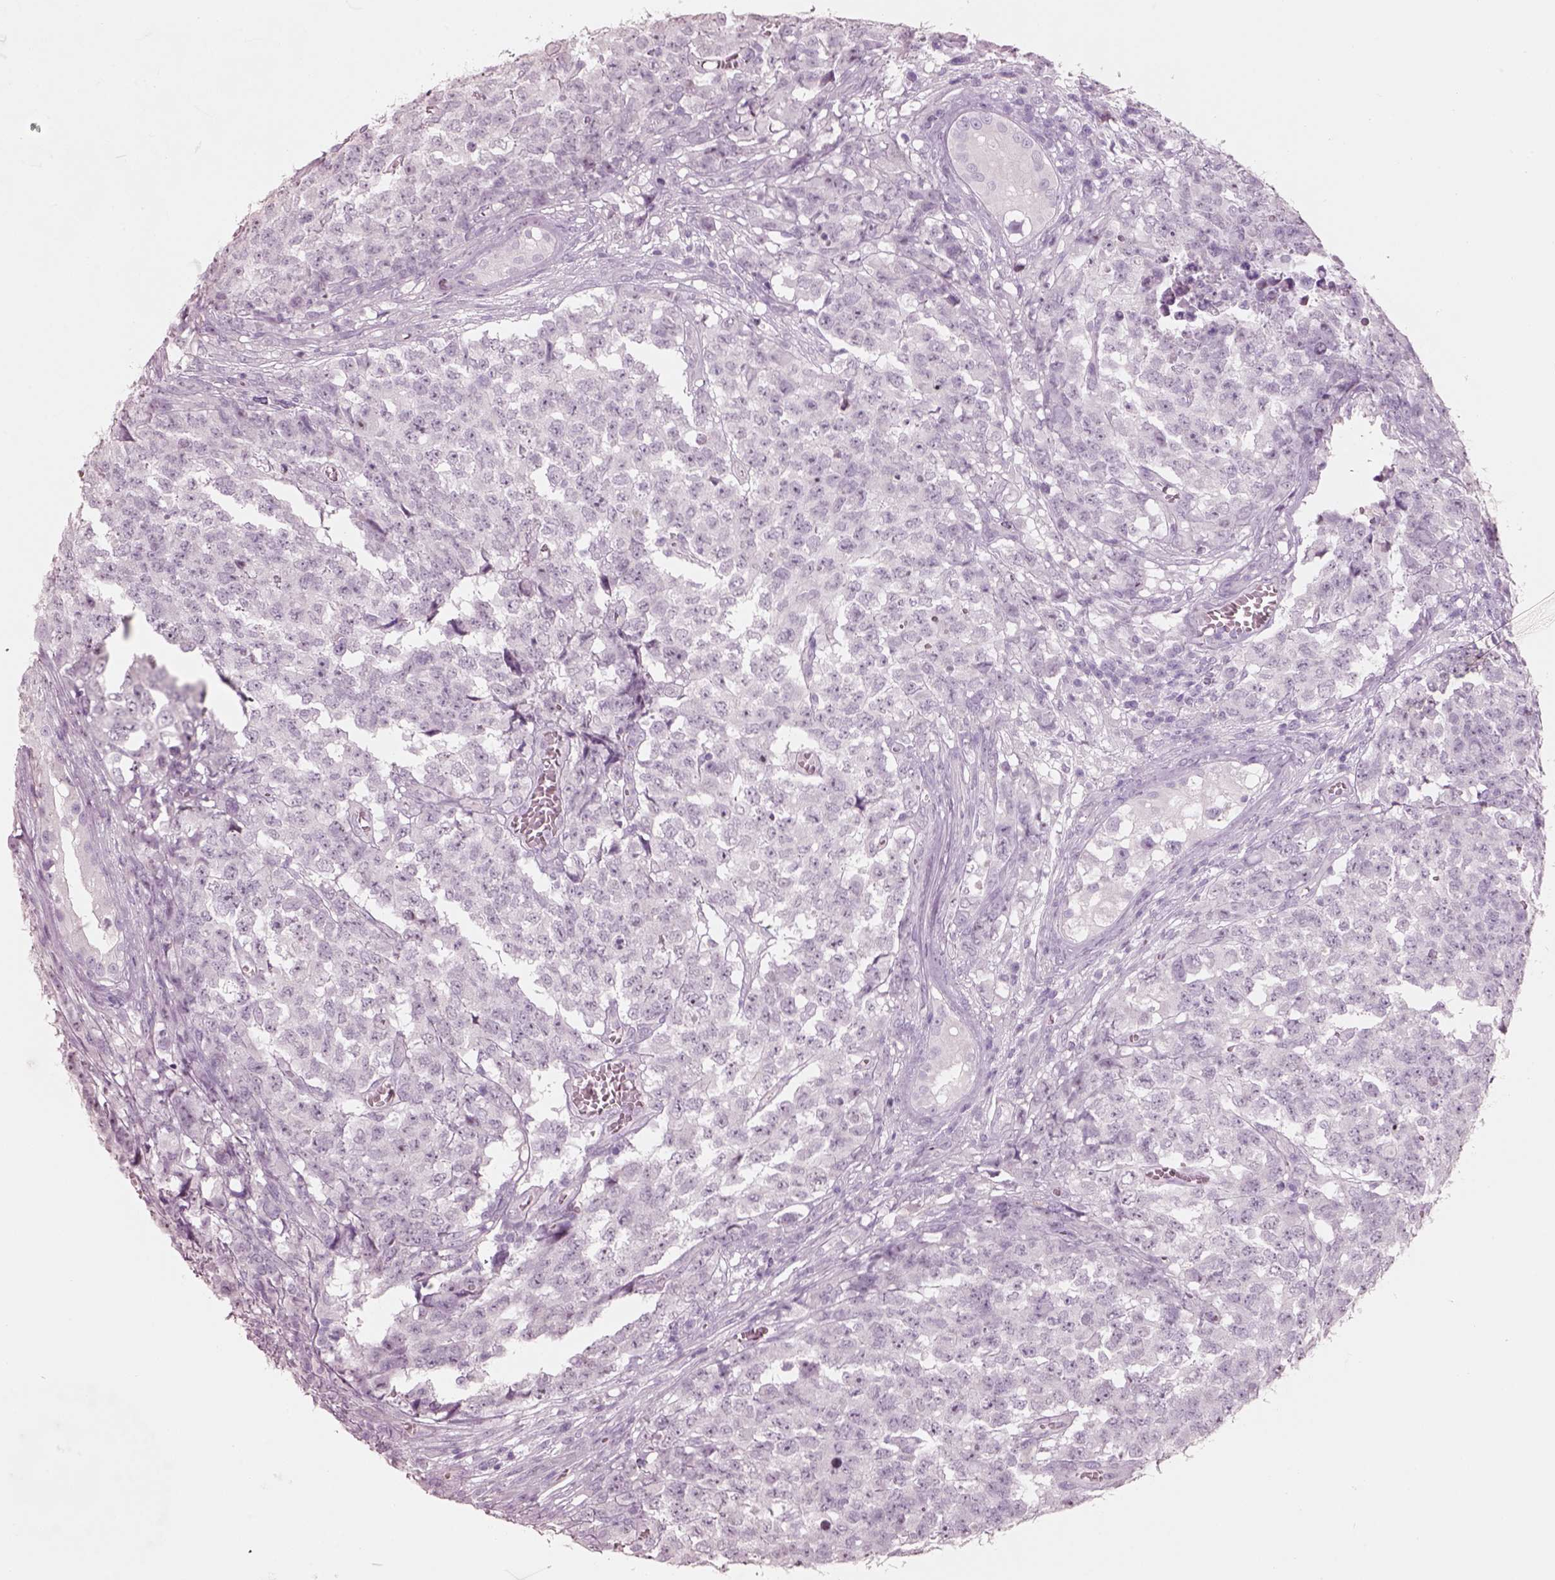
{"staining": {"intensity": "negative", "quantity": "none", "location": "none"}, "tissue": "testis cancer", "cell_type": "Tumor cells", "image_type": "cancer", "snomed": [{"axis": "morphology", "description": "Carcinoma, Embryonal, NOS"}, {"axis": "topography", "description": "Testis"}], "caption": "This is a histopathology image of immunohistochemistry (IHC) staining of testis cancer, which shows no positivity in tumor cells.", "gene": "PNOC", "patient": {"sex": "male", "age": 23}}